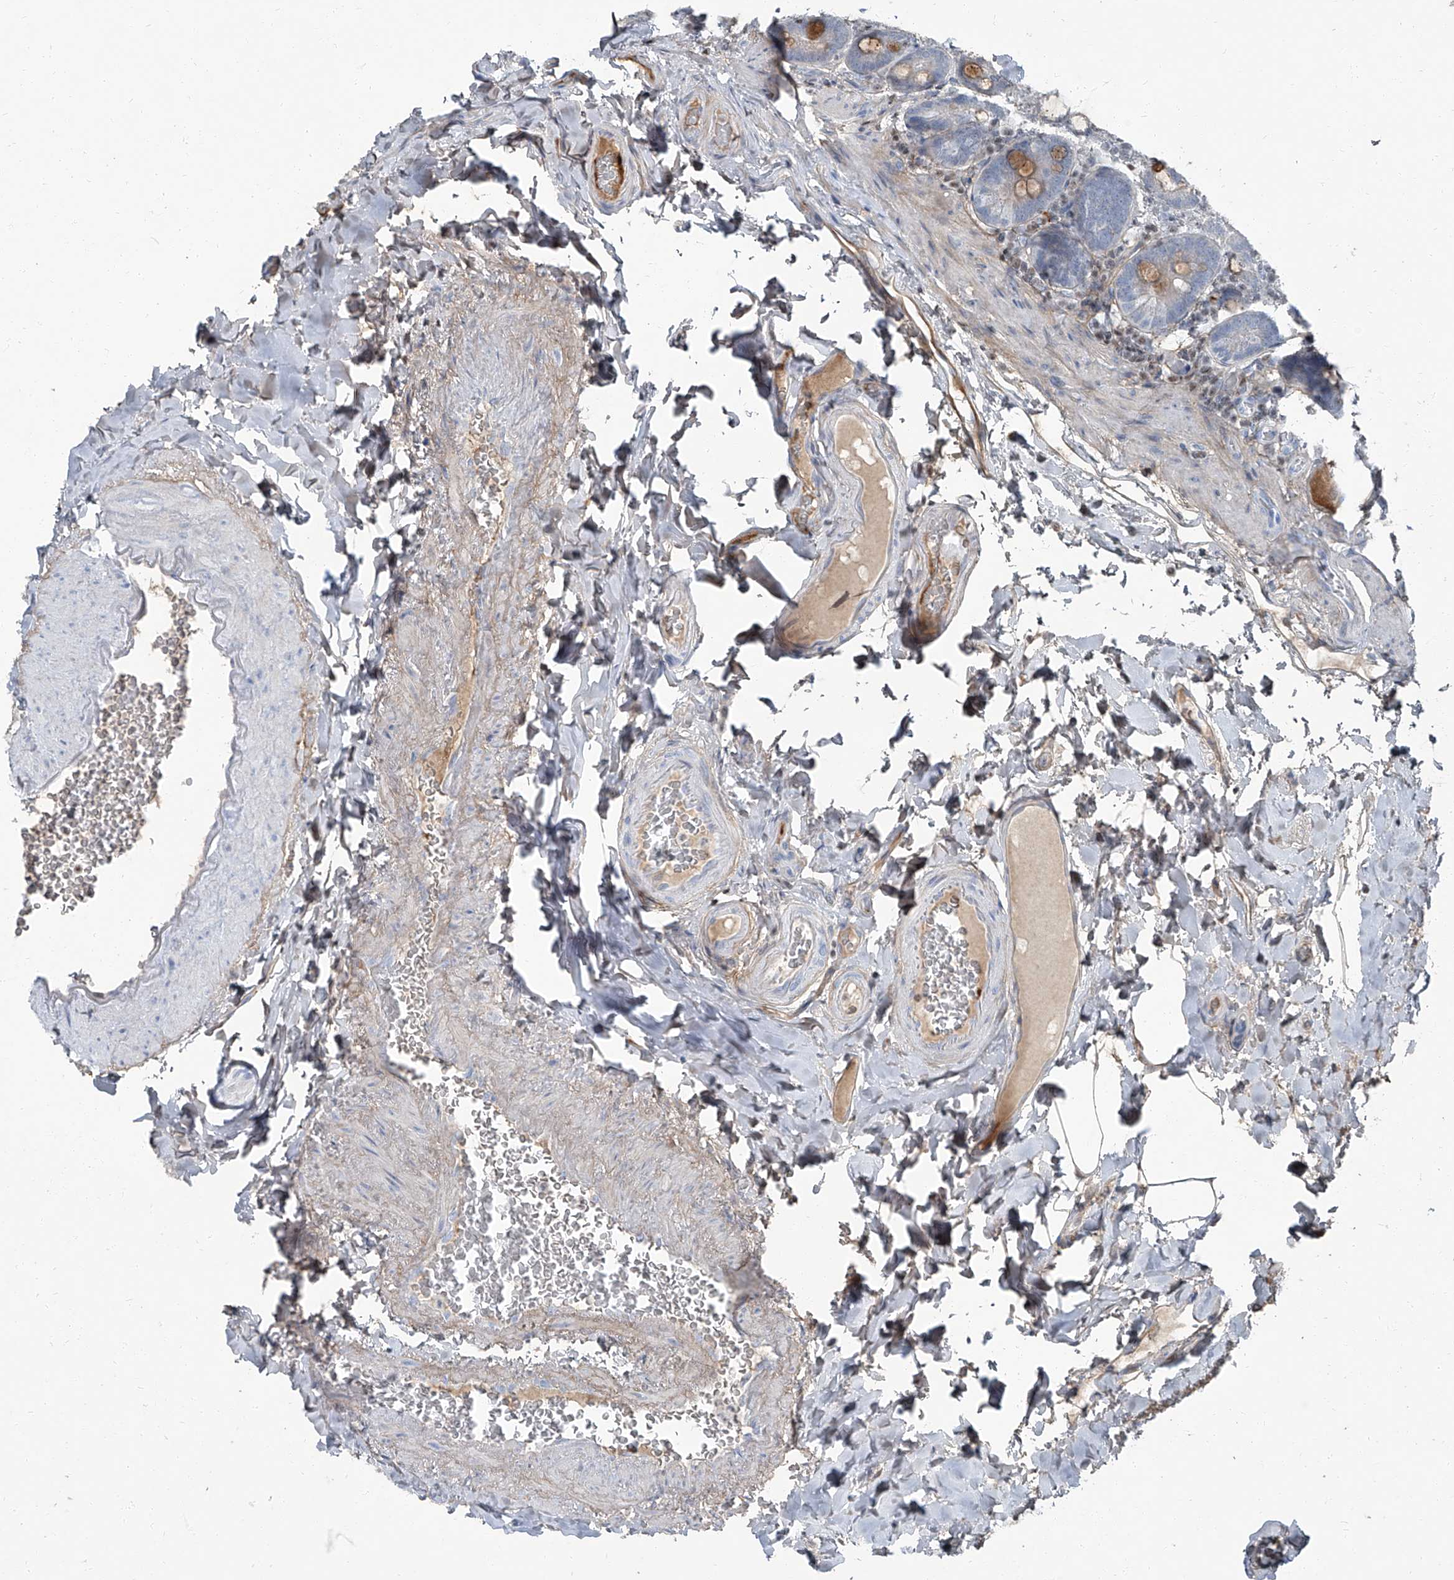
{"staining": {"intensity": "moderate", "quantity": "<25%", "location": "cytoplasmic/membranous"}, "tissue": "duodenum", "cell_type": "Glandular cells", "image_type": "normal", "snomed": [{"axis": "morphology", "description": "Normal tissue, NOS"}, {"axis": "topography", "description": "Duodenum"}], "caption": "Duodenum stained with DAB (3,3'-diaminobenzidine) immunohistochemistry (IHC) shows low levels of moderate cytoplasmic/membranous positivity in about <25% of glandular cells.", "gene": "HOXA3", "patient": {"sex": "female", "age": 62}}